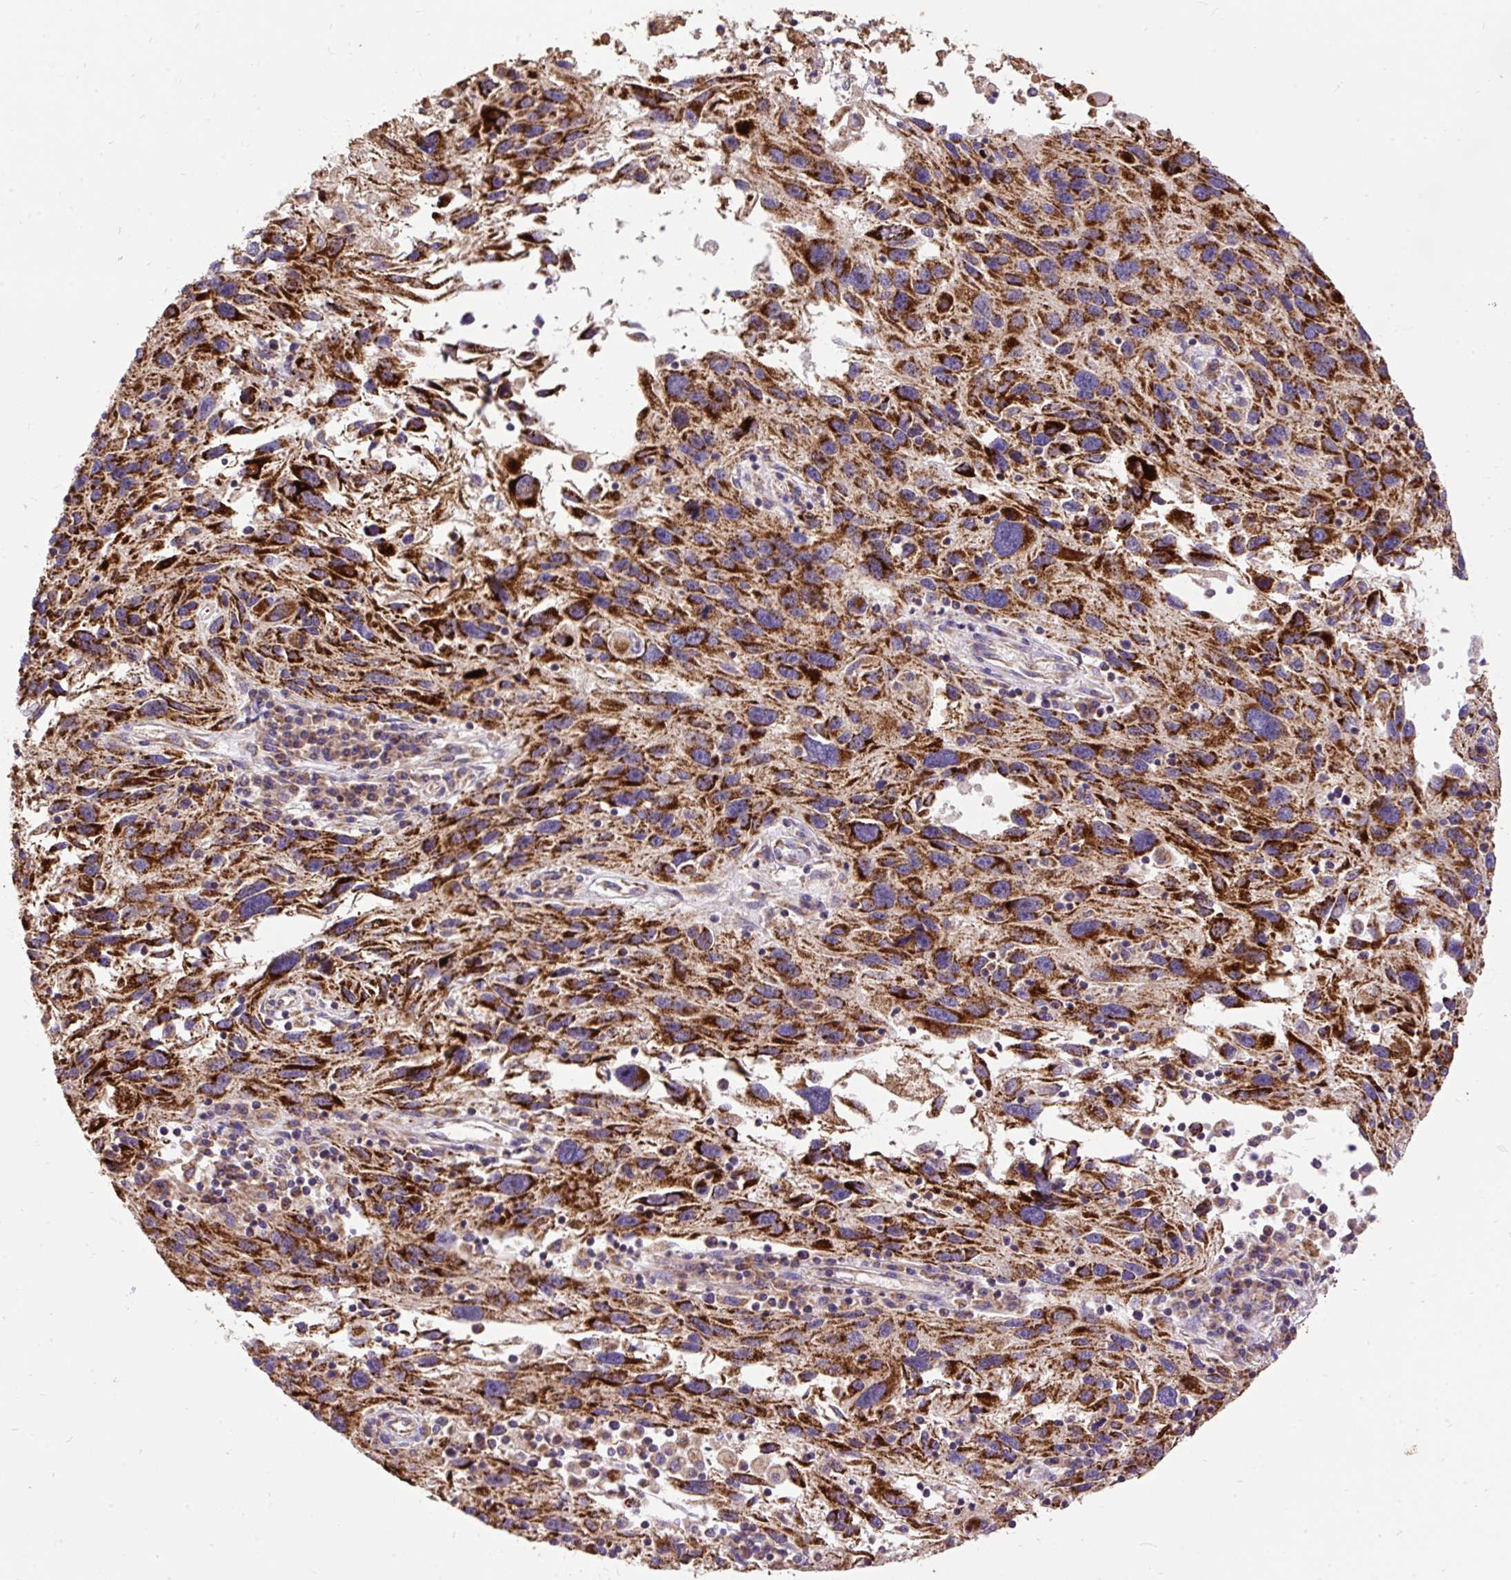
{"staining": {"intensity": "strong", "quantity": ">75%", "location": "cytoplasmic/membranous"}, "tissue": "melanoma", "cell_type": "Tumor cells", "image_type": "cancer", "snomed": [{"axis": "morphology", "description": "Malignant melanoma, NOS"}, {"axis": "topography", "description": "Skin"}], "caption": "IHC (DAB) staining of malignant melanoma reveals strong cytoplasmic/membranous protein staining in about >75% of tumor cells. Nuclei are stained in blue.", "gene": "TOMM40", "patient": {"sex": "male", "age": 53}}